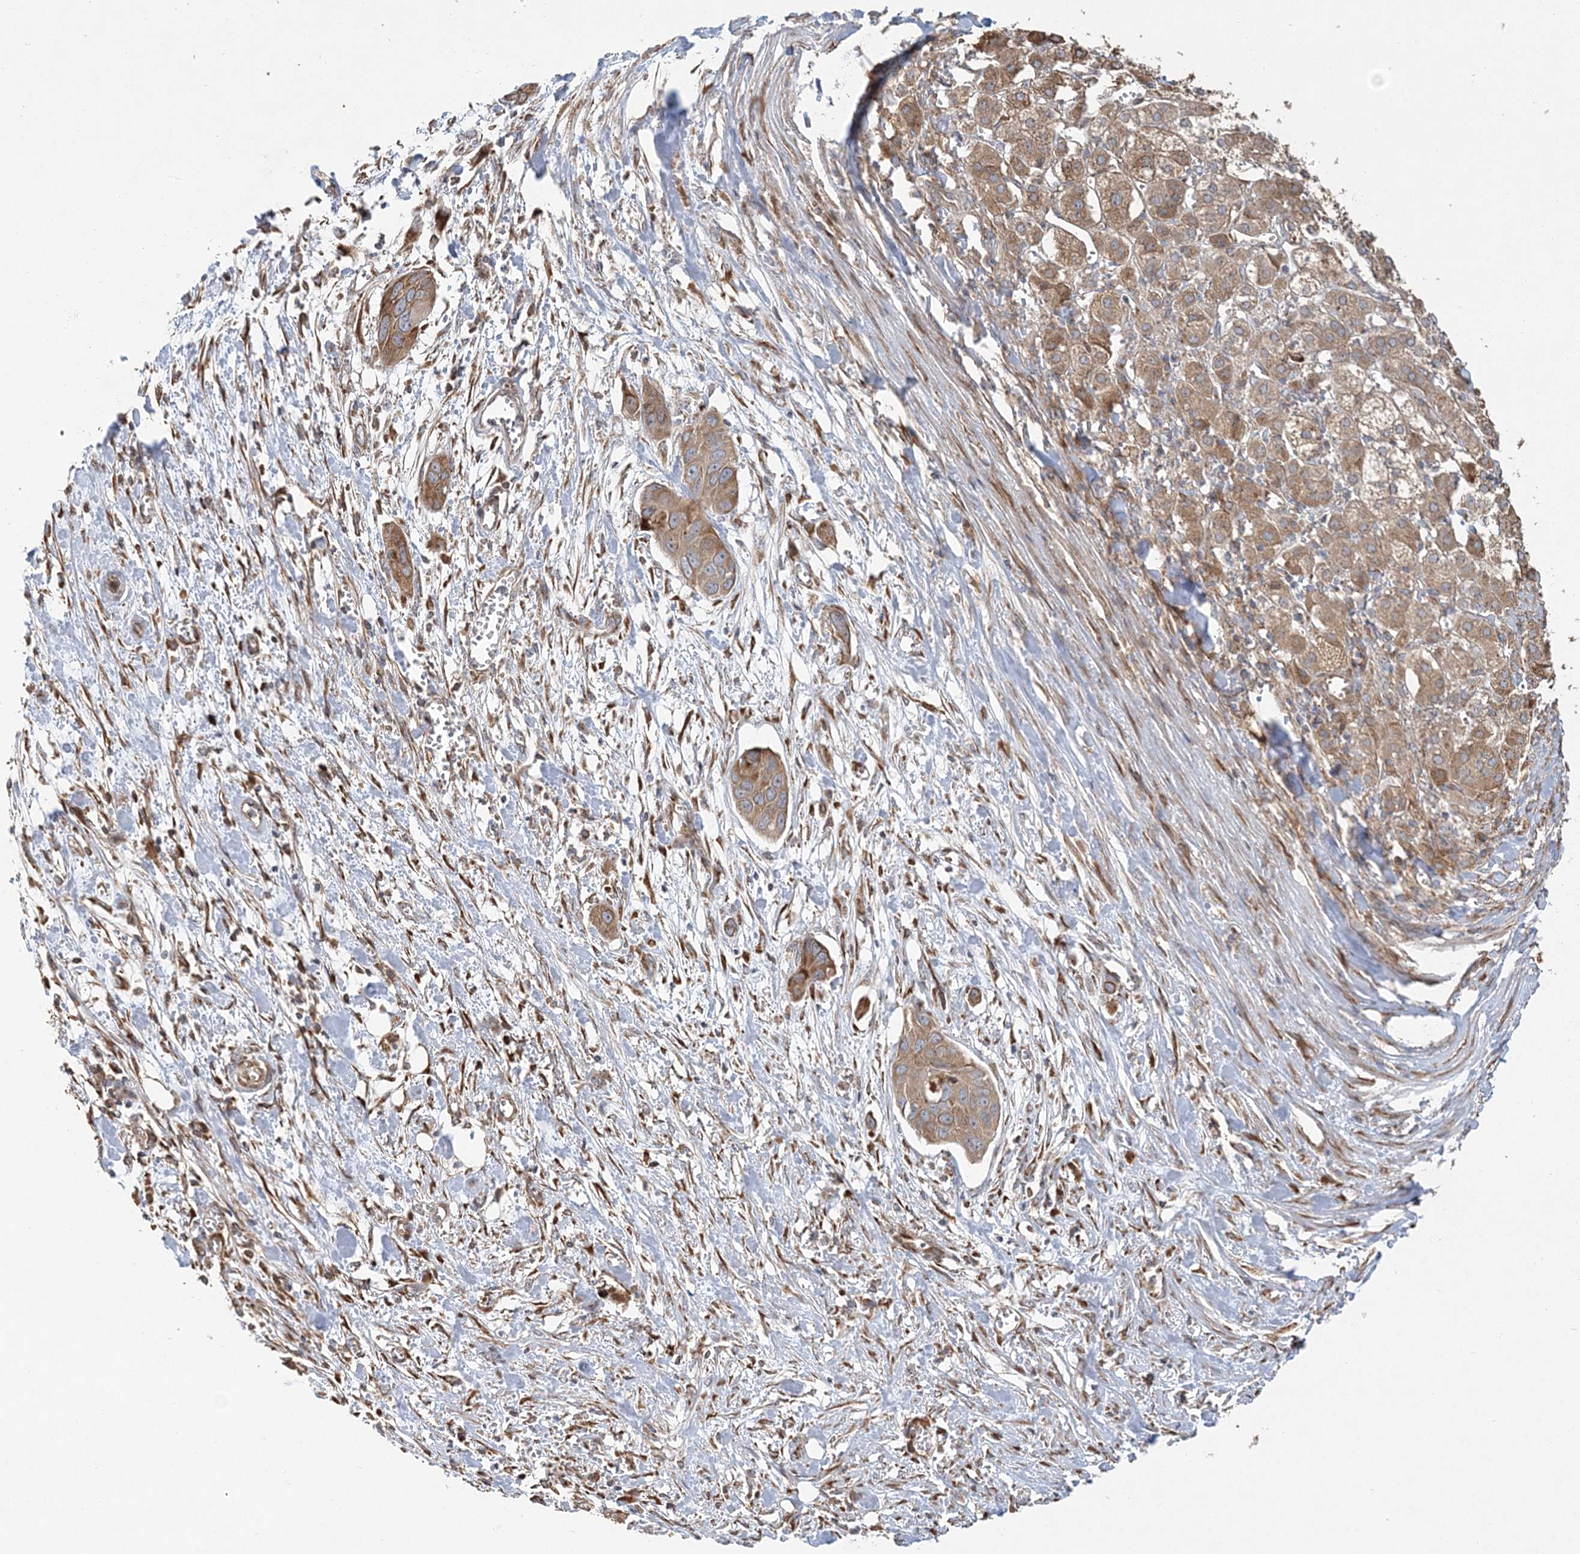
{"staining": {"intensity": "moderate", "quantity": ">75%", "location": "cytoplasmic/membranous"}, "tissue": "pancreatic cancer", "cell_type": "Tumor cells", "image_type": "cancer", "snomed": [{"axis": "morphology", "description": "Adenocarcinoma, NOS"}, {"axis": "topography", "description": "Pancreas"}], "caption": "Human adenocarcinoma (pancreatic) stained for a protein (brown) demonstrates moderate cytoplasmic/membranous positive staining in about >75% of tumor cells.", "gene": "ZFYVE16", "patient": {"sex": "female", "age": 60}}